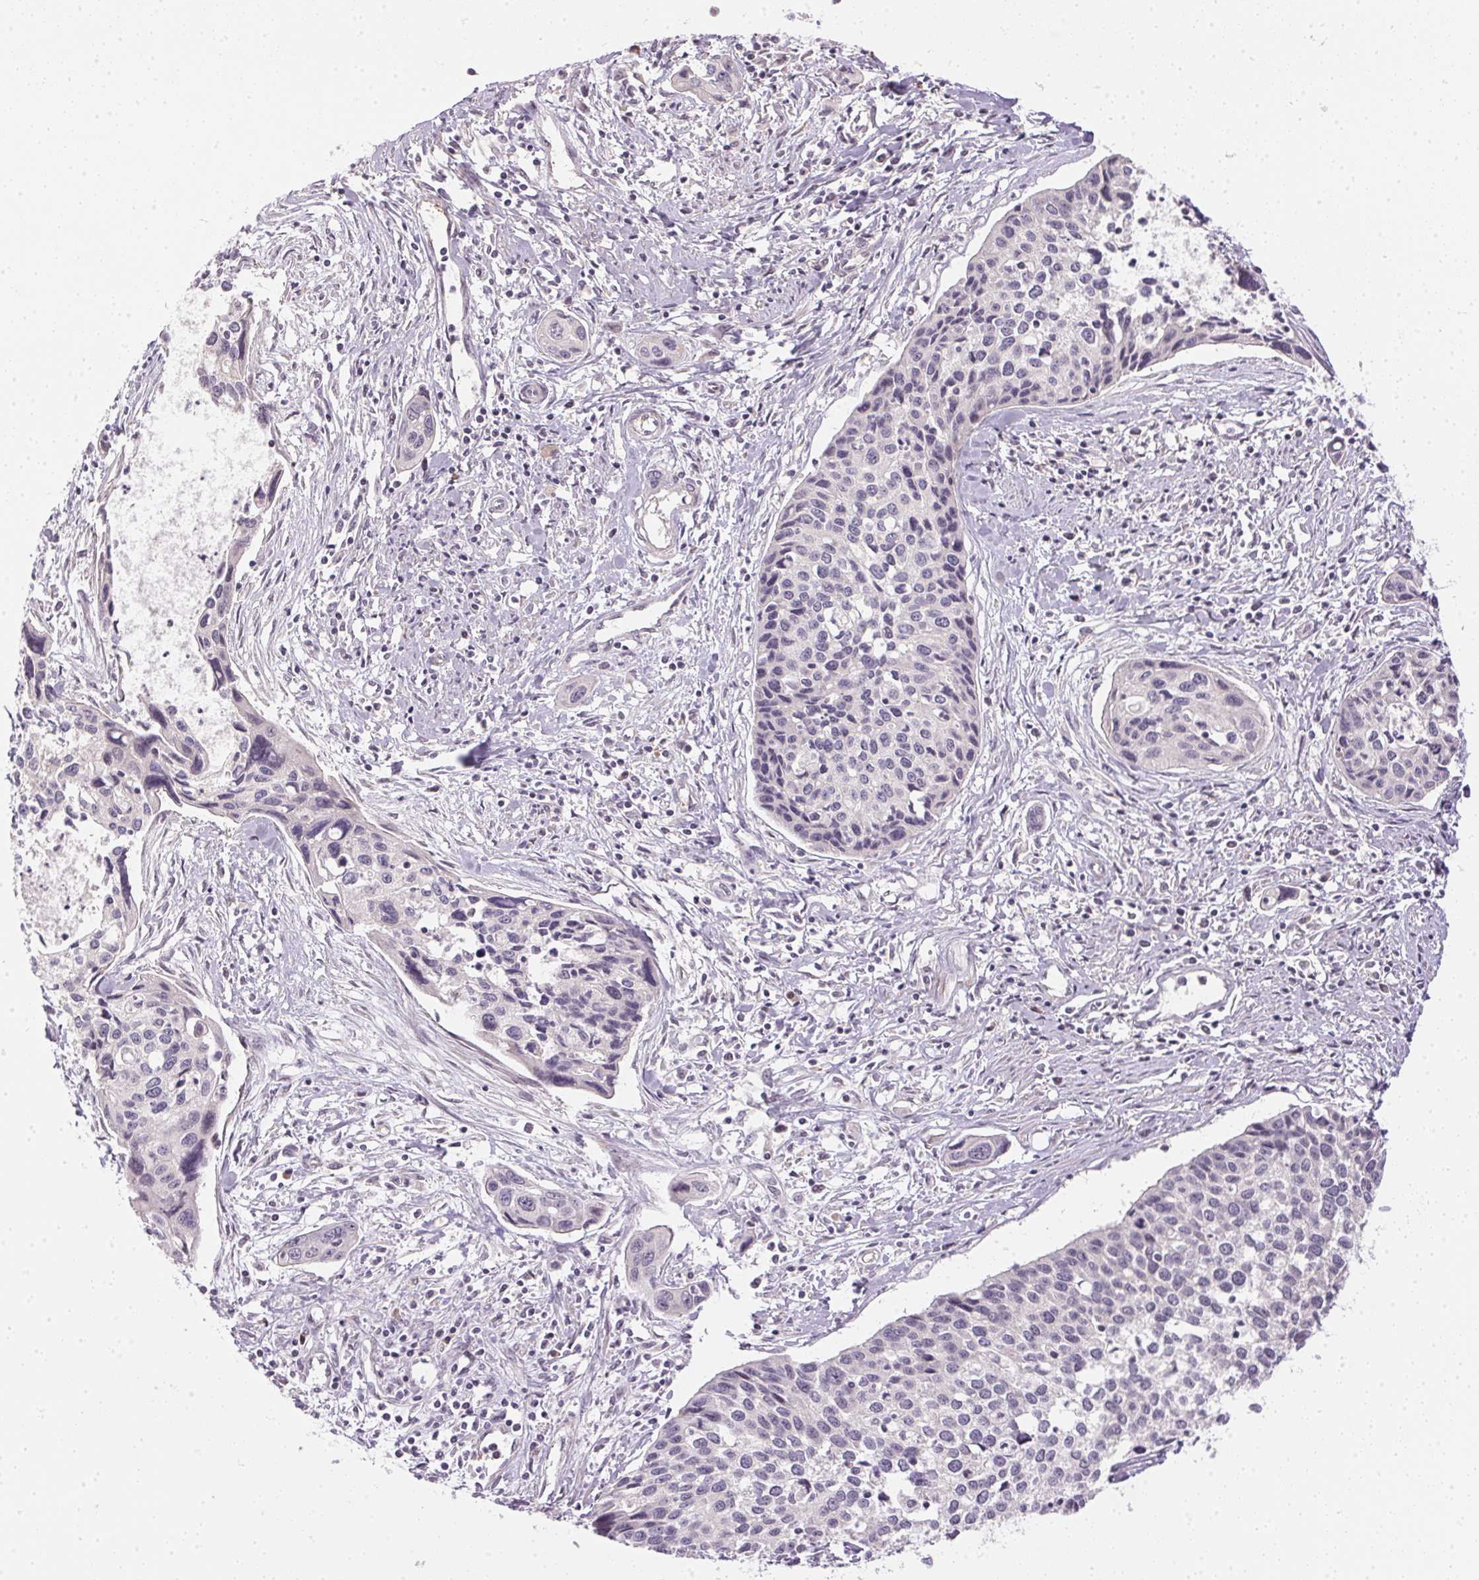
{"staining": {"intensity": "negative", "quantity": "none", "location": "none"}, "tissue": "cervical cancer", "cell_type": "Tumor cells", "image_type": "cancer", "snomed": [{"axis": "morphology", "description": "Squamous cell carcinoma, NOS"}, {"axis": "topography", "description": "Cervix"}], "caption": "High magnification brightfield microscopy of cervical cancer stained with DAB (brown) and counterstained with hematoxylin (blue): tumor cells show no significant positivity.", "gene": "TTC23L", "patient": {"sex": "female", "age": 31}}